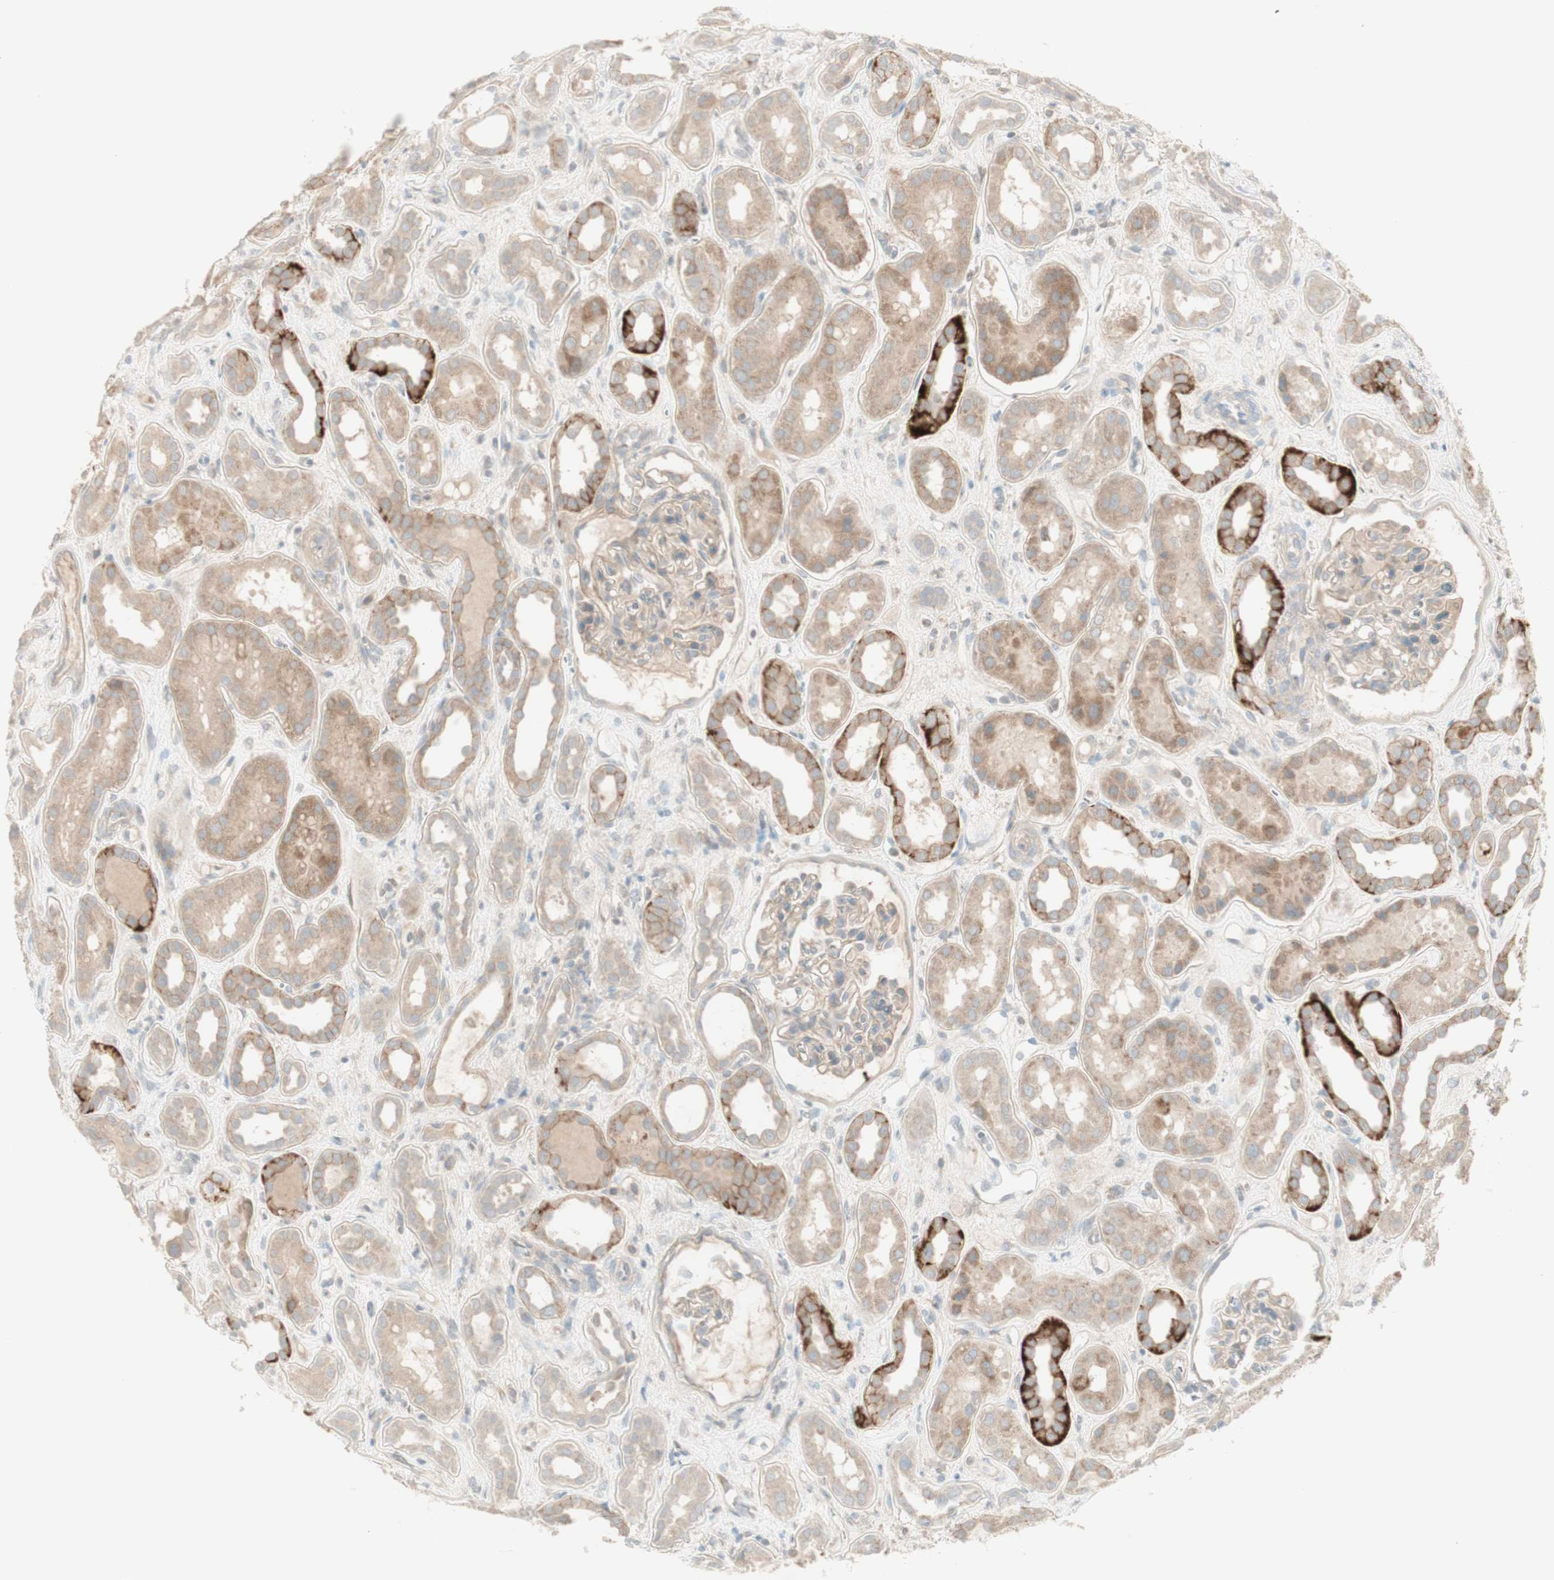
{"staining": {"intensity": "weak", "quantity": ">75%", "location": "cytoplasmic/membranous"}, "tissue": "kidney", "cell_type": "Cells in glomeruli", "image_type": "normal", "snomed": [{"axis": "morphology", "description": "Normal tissue, NOS"}, {"axis": "topography", "description": "Kidney"}], "caption": "Brown immunohistochemical staining in unremarkable human kidney demonstrates weak cytoplasmic/membranous positivity in about >75% of cells in glomeruli.", "gene": "PTGER4", "patient": {"sex": "male", "age": 59}}